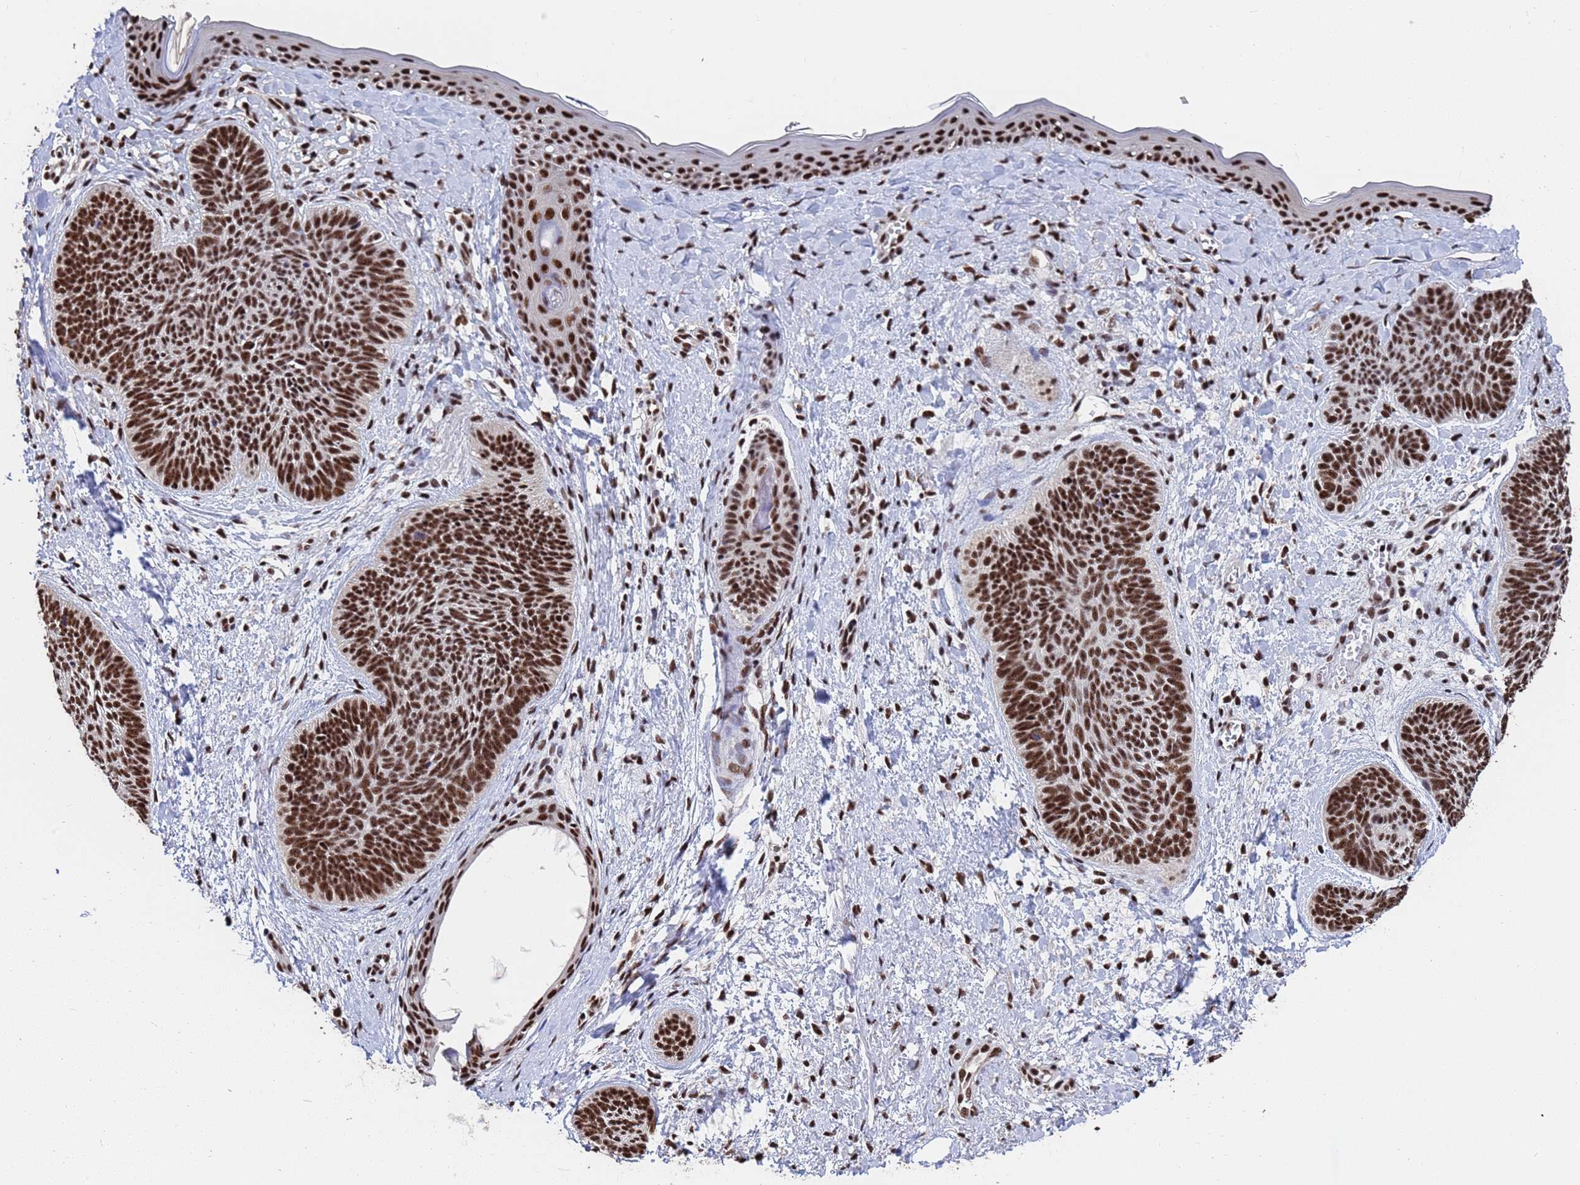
{"staining": {"intensity": "strong", "quantity": ">75%", "location": "nuclear"}, "tissue": "skin cancer", "cell_type": "Tumor cells", "image_type": "cancer", "snomed": [{"axis": "morphology", "description": "Basal cell carcinoma"}, {"axis": "topography", "description": "Skin"}], "caption": "Immunohistochemical staining of human skin cancer (basal cell carcinoma) displays high levels of strong nuclear protein staining in about >75% of tumor cells. Immunohistochemistry stains the protein of interest in brown and the nuclei are stained blue.", "gene": "SF3B2", "patient": {"sex": "female", "age": 81}}